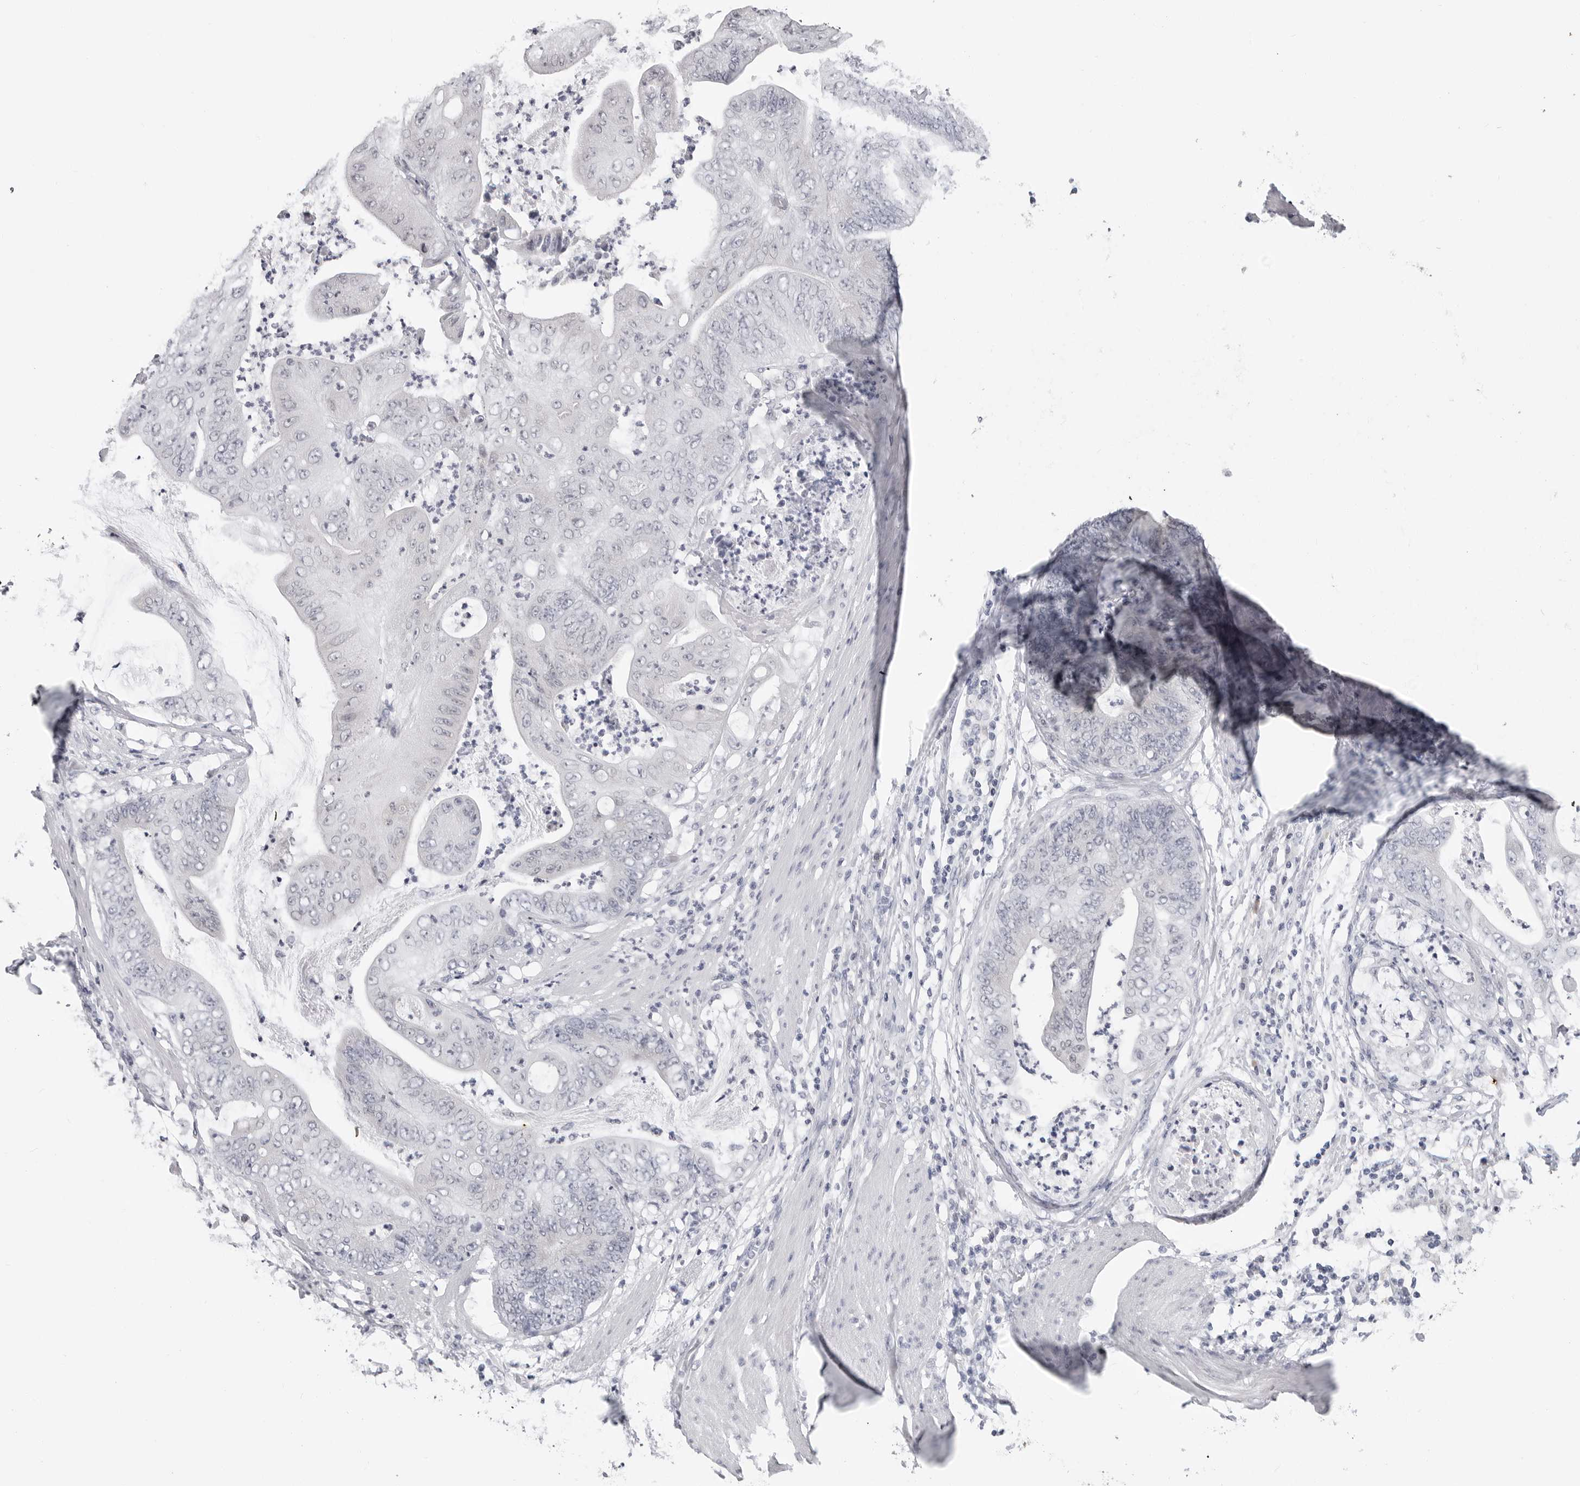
{"staining": {"intensity": "negative", "quantity": "none", "location": "none"}, "tissue": "stomach cancer", "cell_type": "Tumor cells", "image_type": "cancer", "snomed": [{"axis": "morphology", "description": "Adenocarcinoma, NOS"}, {"axis": "topography", "description": "Stomach"}], "caption": "This image is of stomach cancer stained with immunohistochemistry to label a protein in brown with the nuclei are counter-stained blue. There is no staining in tumor cells. (Brightfield microscopy of DAB immunohistochemistry (IHC) at high magnification).", "gene": "PGA3", "patient": {"sex": "female", "age": 73}}